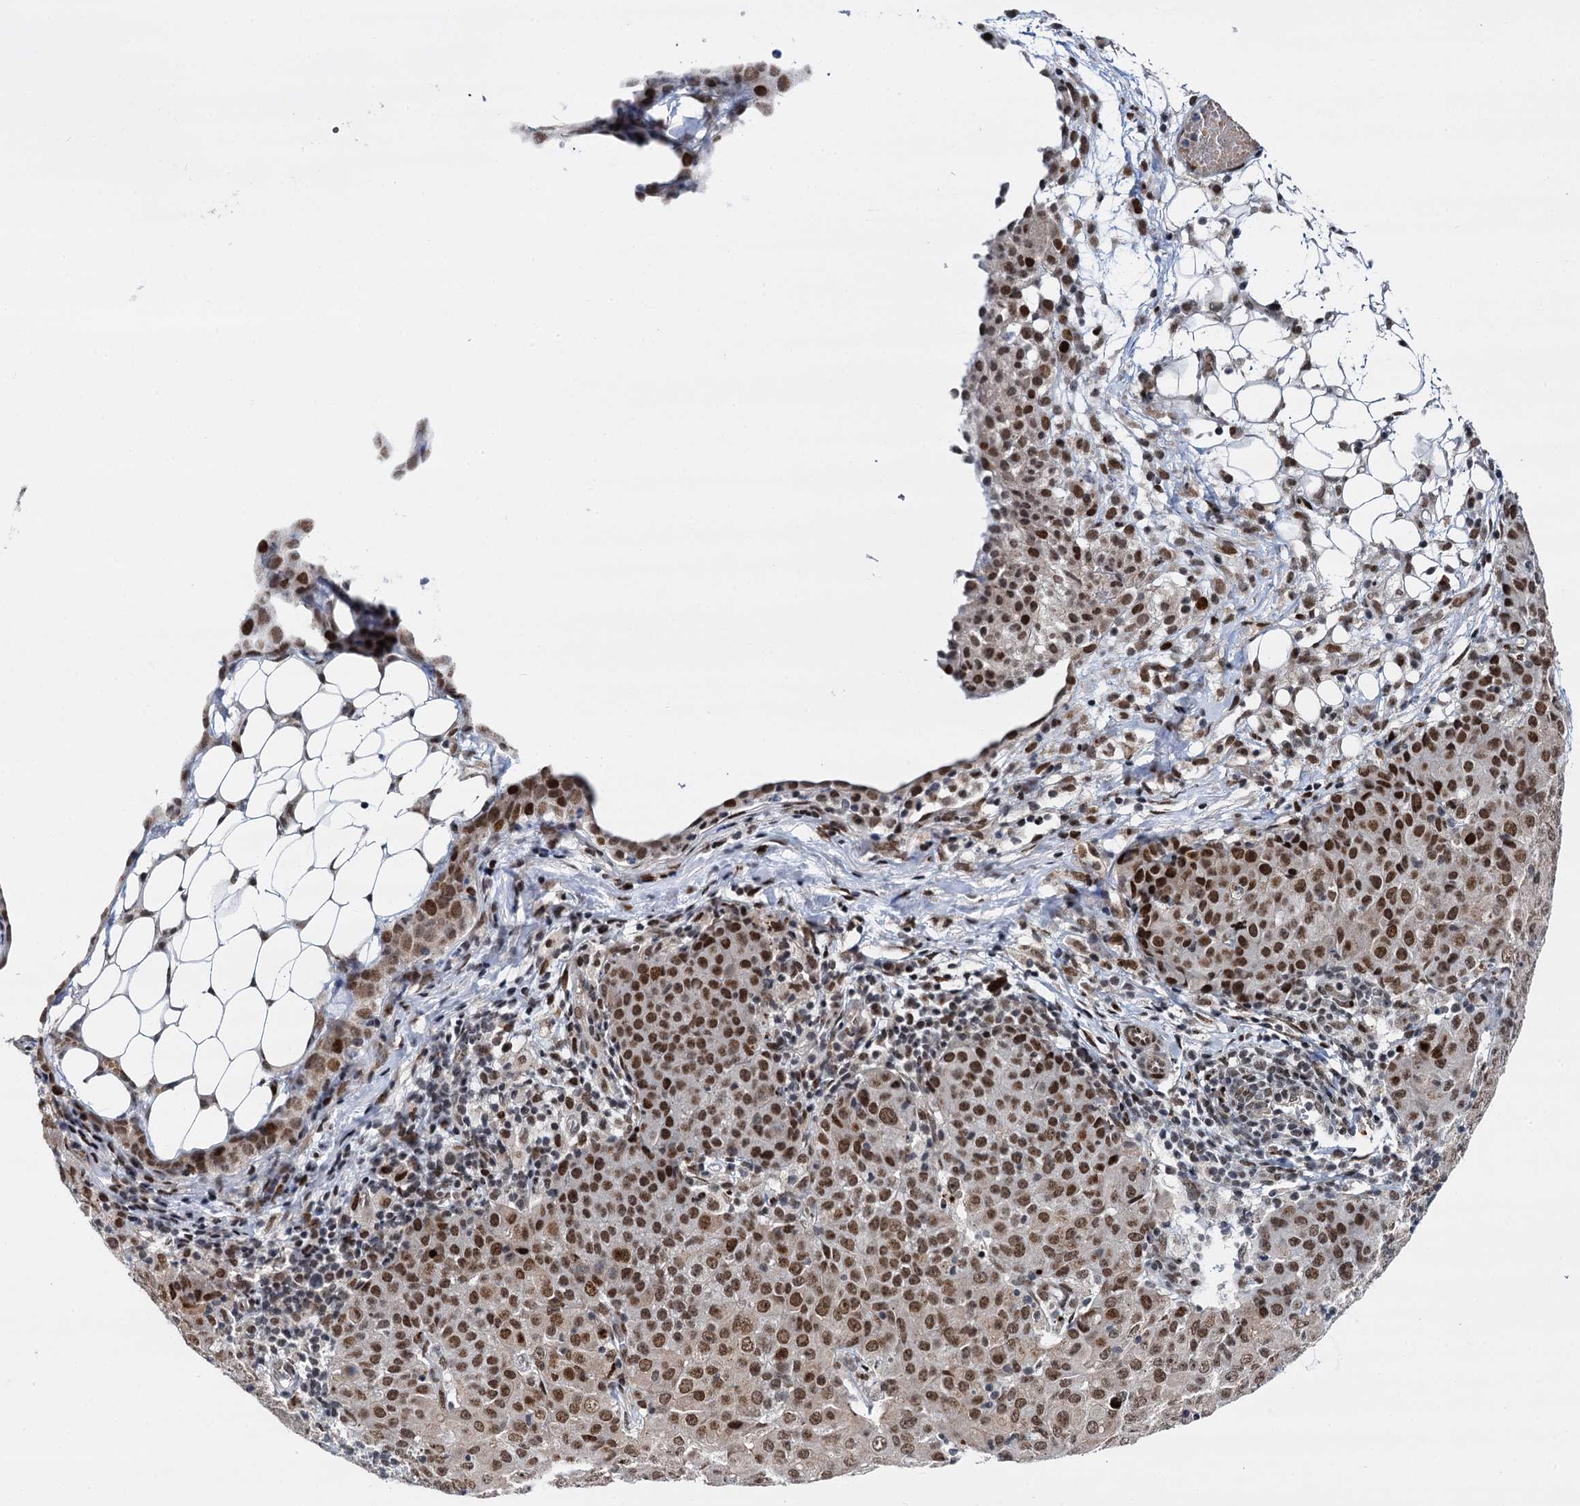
{"staining": {"intensity": "moderate", "quantity": ">75%", "location": "nuclear"}, "tissue": "ovarian cancer", "cell_type": "Tumor cells", "image_type": "cancer", "snomed": [{"axis": "morphology", "description": "Carcinoma, endometroid"}, {"axis": "topography", "description": "Ovary"}], "caption": "A high-resolution histopathology image shows immunohistochemistry (IHC) staining of endometroid carcinoma (ovarian), which demonstrates moderate nuclear staining in about >75% of tumor cells.", "gene": "RUFY2", "patient": {"sex": "female", "age": 42}}